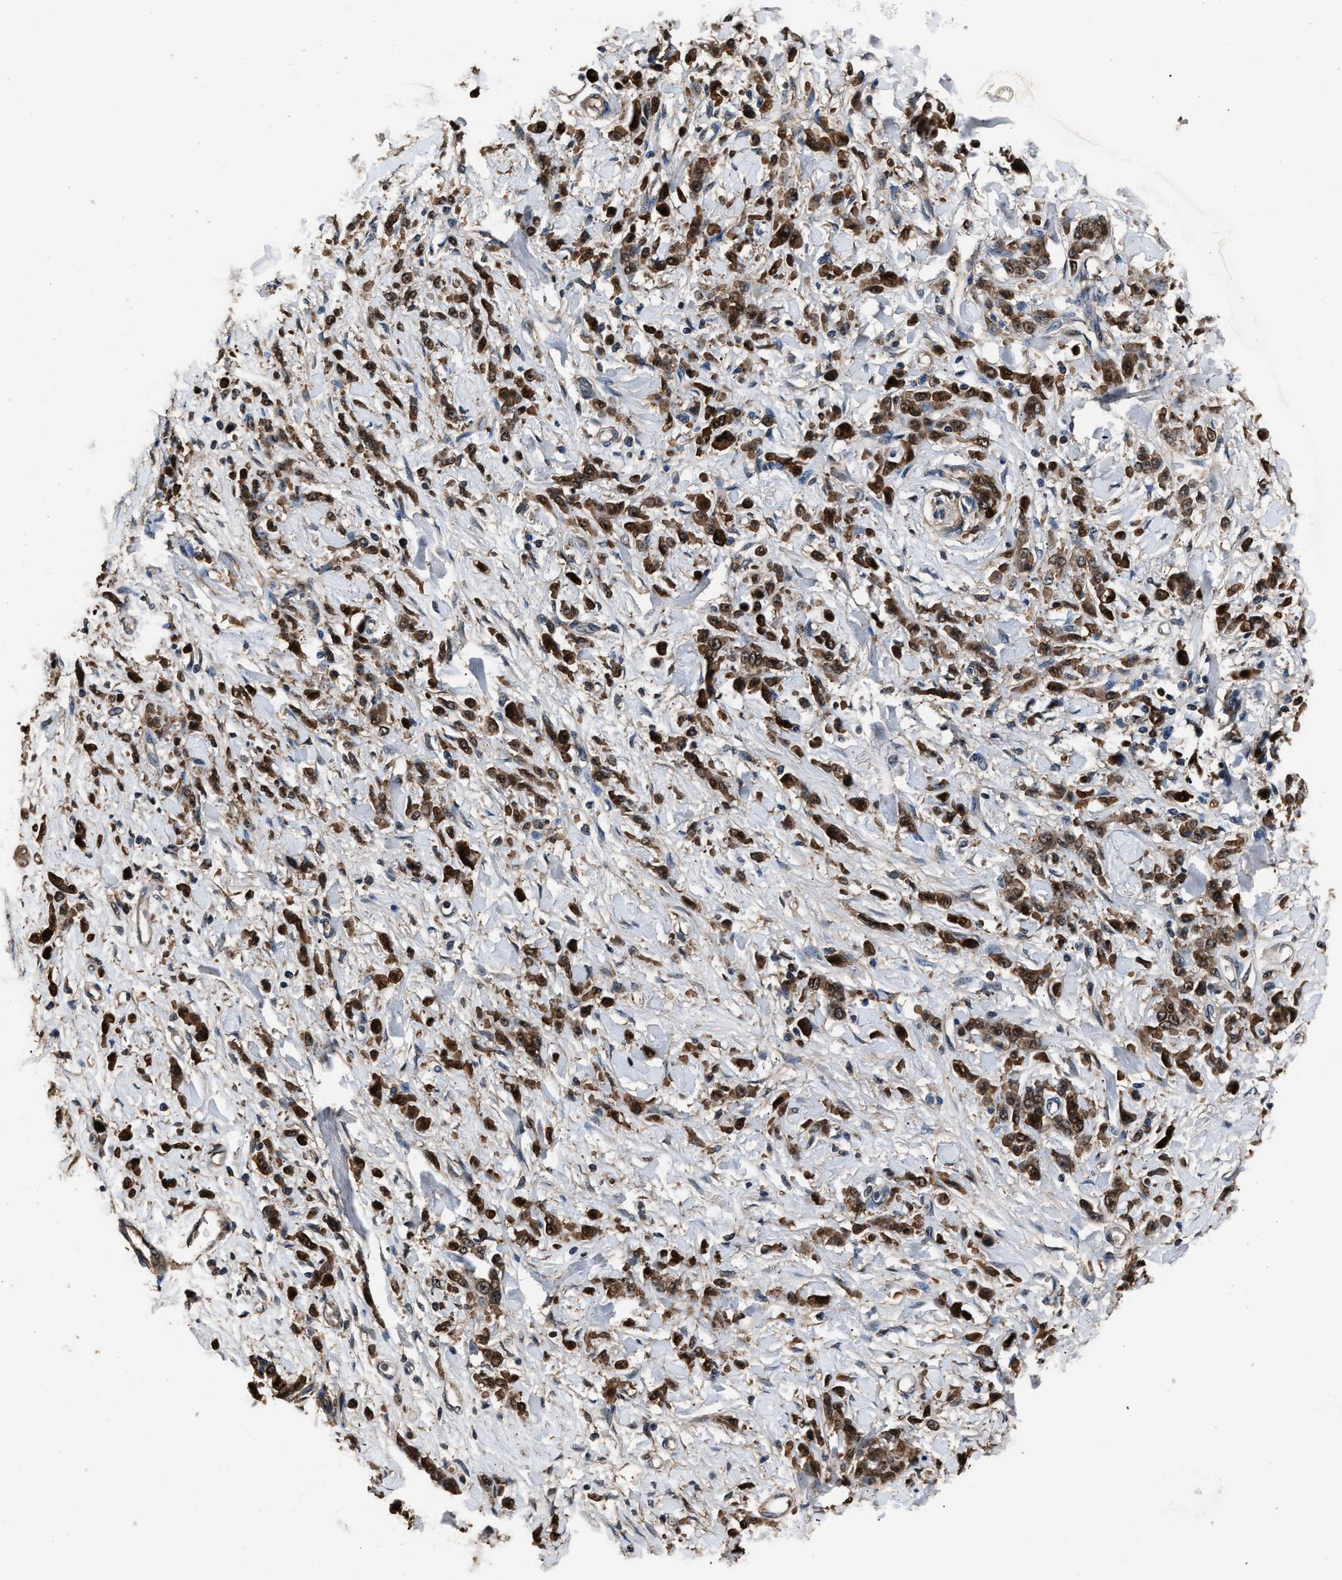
{"staining": {"intensity": "strong", "quantity": ">75%", "location": "cytoplasmic/membranous"}, "tissue": "stomach cancer", "cell_type": "Tumor cells", "image_type": "cancer", "snomed": [{"axis": "morphology", "description": "Normal tissue, NOS"}, {"axis": "morphology", "description": "Adenocarcinoma, NOS"}, {"axis": "topography", "description": "Stomach"}], "caption": "Immunohistochemical staining of human stomach cancer demonstrates high levels of strong cytoplasmic/membranous staining in about >75% of tumor cells.", "gene": "GSTP1", "patient": {"sex": "male", "age": 82}}